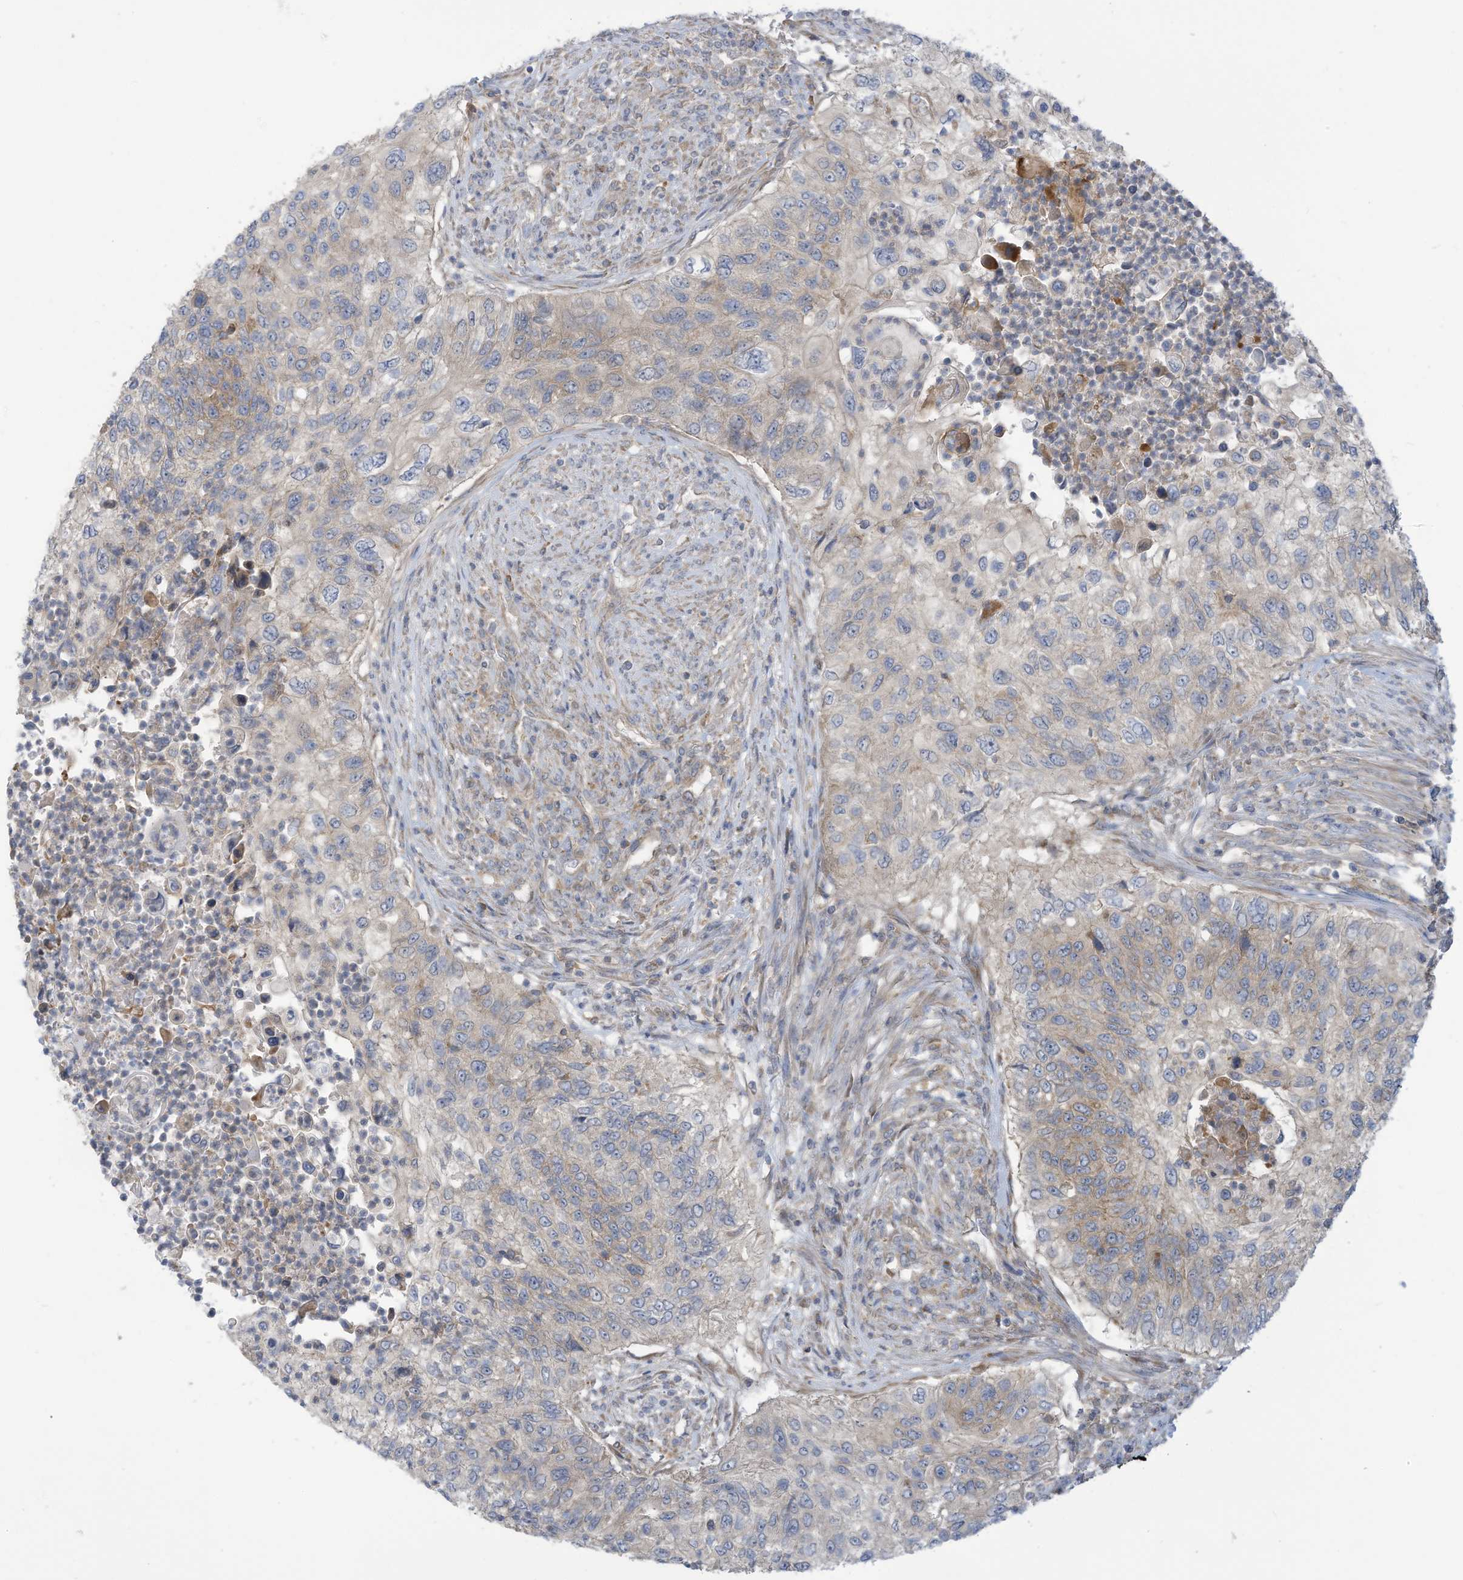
{"staining": {"intensity": "negative", "quantity": "none", "location": "none"}, "tissue": "urothelial cancer", "cell_type": "Tumor cells", "image_type": "cancer", "snomed": [{"axis": "morphology", "description": "Urothelial carcinoma, High grade"}, {"axis": "topography", "description": "Urinary bladder"}], "caption": "Immunohistochemistry of human urothelial cancer reveals no staining in tumor cells.", "gene": "ADAT2", "patient": {"sex": "female", "age": 60}}